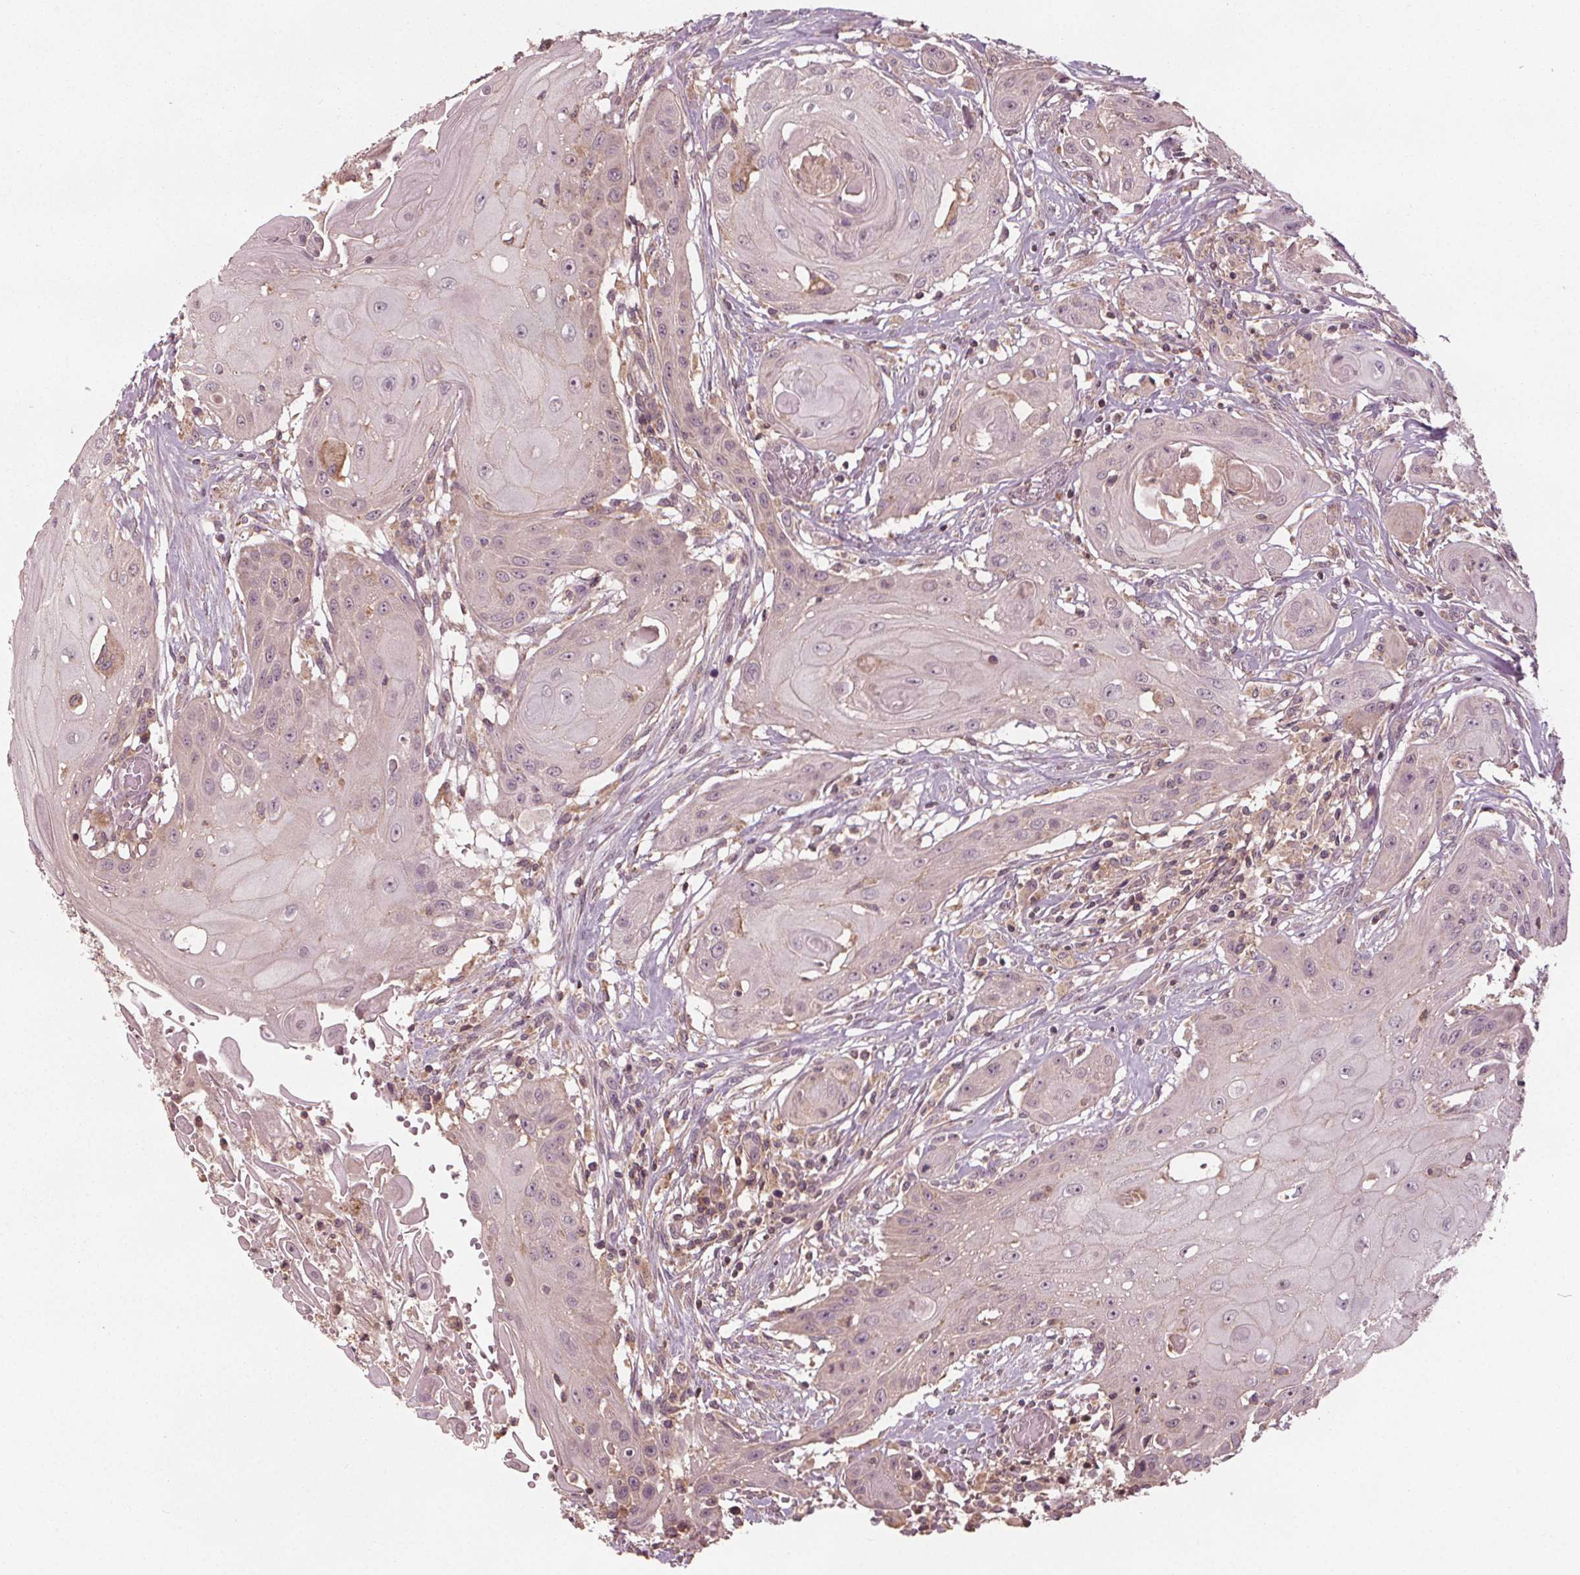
{"staining": {"intensity": "weak", "quantity": "<25%", "location": "cytoplasmic/membranous"}, "tissue": "head and neck cancer", "cell_type": "Tumor cells", "image_type": "cancer", "snomed": [{"axis": "morphology", "description": "Squamous cell carcinoma, NOS"}, {"axis": "topography", "description": "Oral tissue"}, {"axis": "topography", "description": "Head-Neck"}, {"axis": "topography", "description": "Neck, NOS"}], "caption": "Head and neck cancer (squamous cell carcinoma) was stained to show a protein in brown. There is no significant staining in tumor cells.", "gene": "GNB2", "patient": {"sex": "female", "age": 55}}